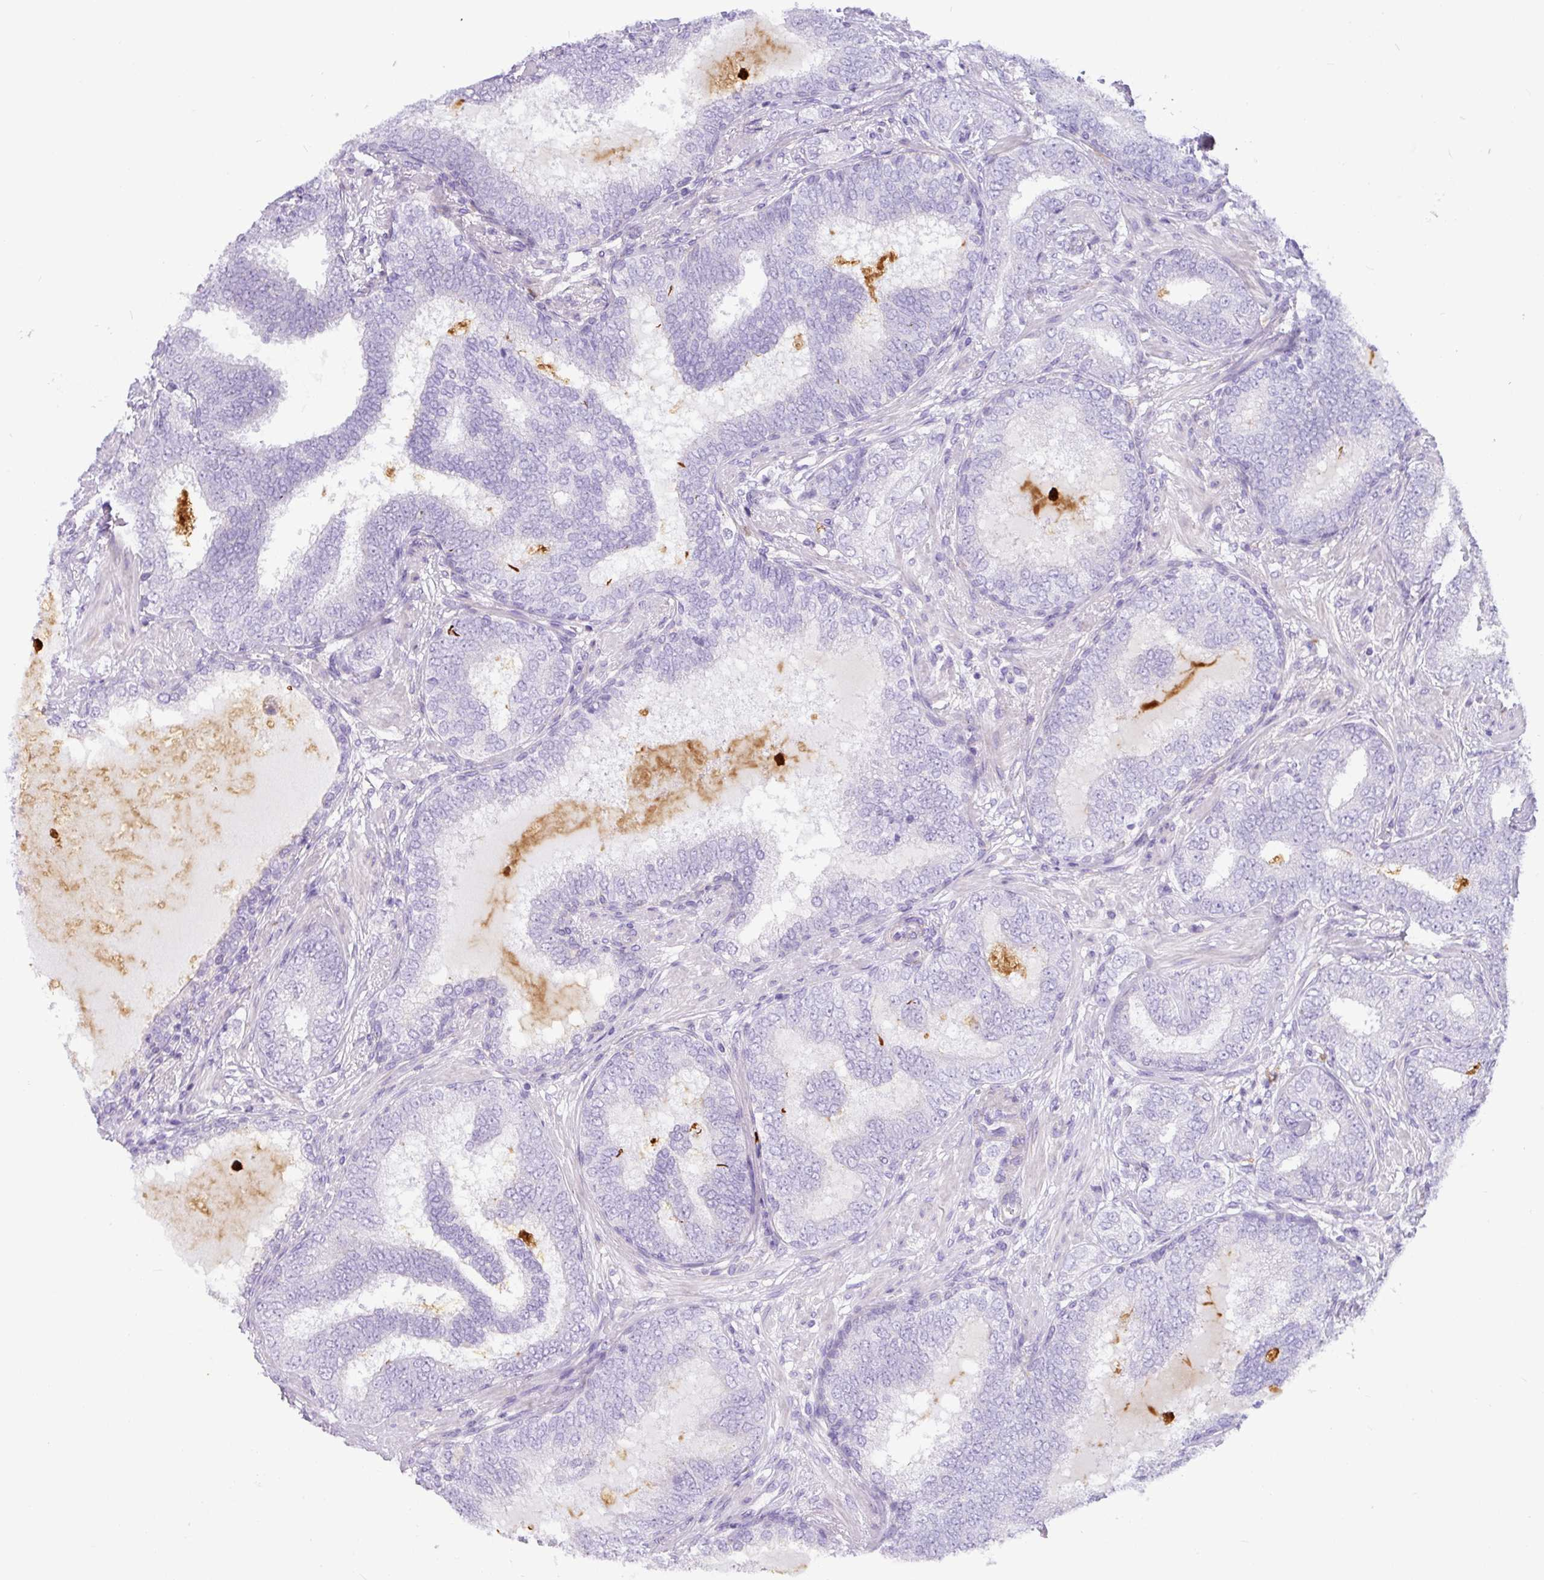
{"staining": {"intensity": "negative", "quantity": "none", "location": "none"}, "tissue": "prostate cancer", "cell_type": "Tumor cells", "image_type": "cancer", "snomed": [{"axis": "morphology", "description": "Adenocarcinoma, High grade"}, {"axis": "topography", "description": "Prostate"}], "caption": "Immunohistochemistry (IHC) photomicrograph of neoplastic tissue: human prostate cancer stained with DAB shows no significant protein positivity in tumor cells.", "gene": "SH2D3C", "patient": {"sex": "male", "age": 72}}